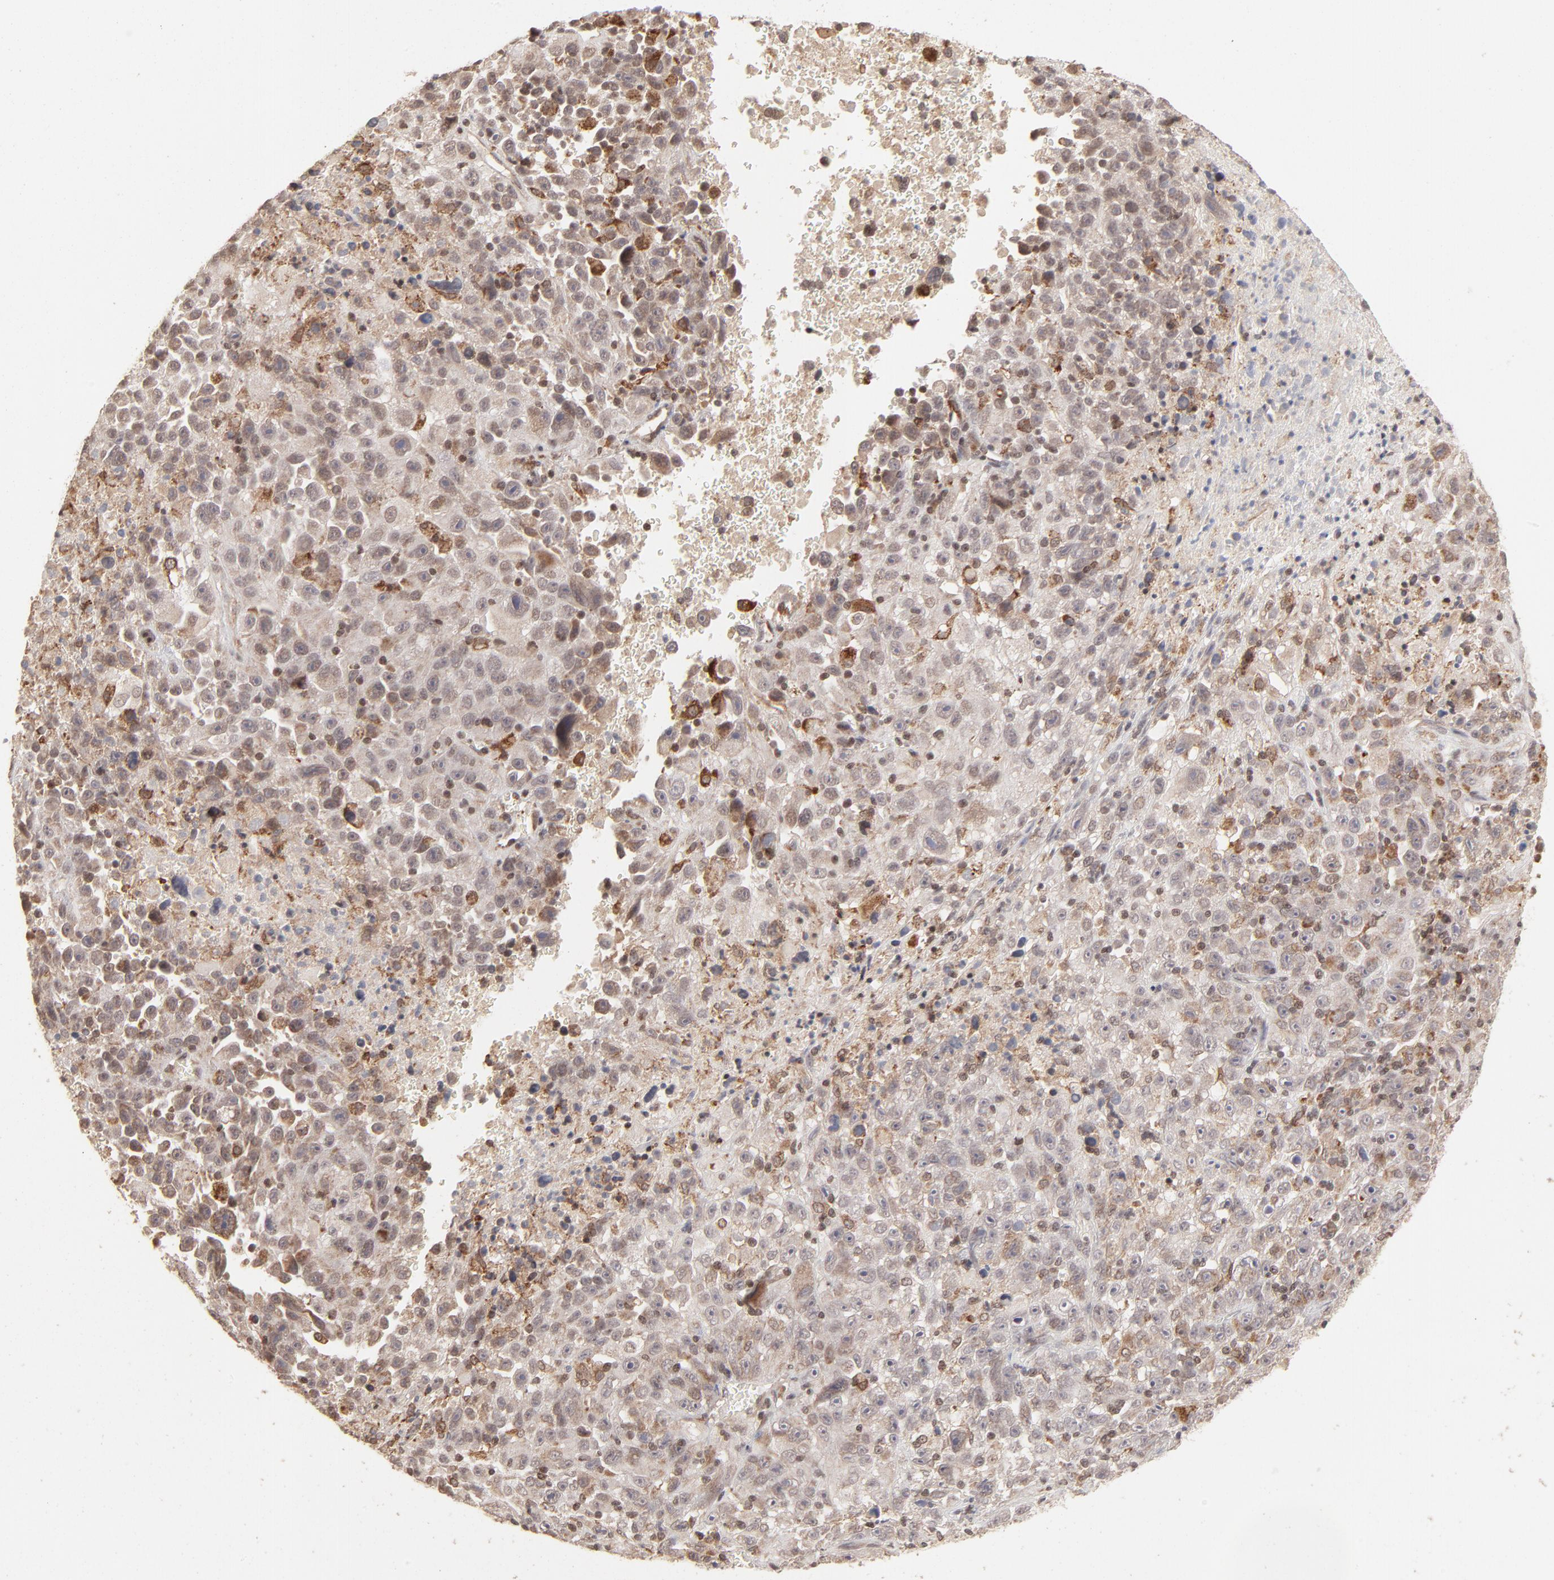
{"staining": {"intensity": "moderate", "quantity": "25%-75%", "location": "cytoplasmic/membranous"}, "tissue": "melanoma", "cell_type": "Tumor cells", "image_type": "cancer", "snomed": [{"axis": "morphology", "description": "Malignant melanoma, Metastatic site"}, {"axis": "topography", "description": "Cerebral cortex"}], "caption": "Human malignant melanoma (metastatic site) stained with a protein marker displays moderate staining in tumor cells.", "gene": "ARIH1", "patient": {"sex": "female", "age": 52}}